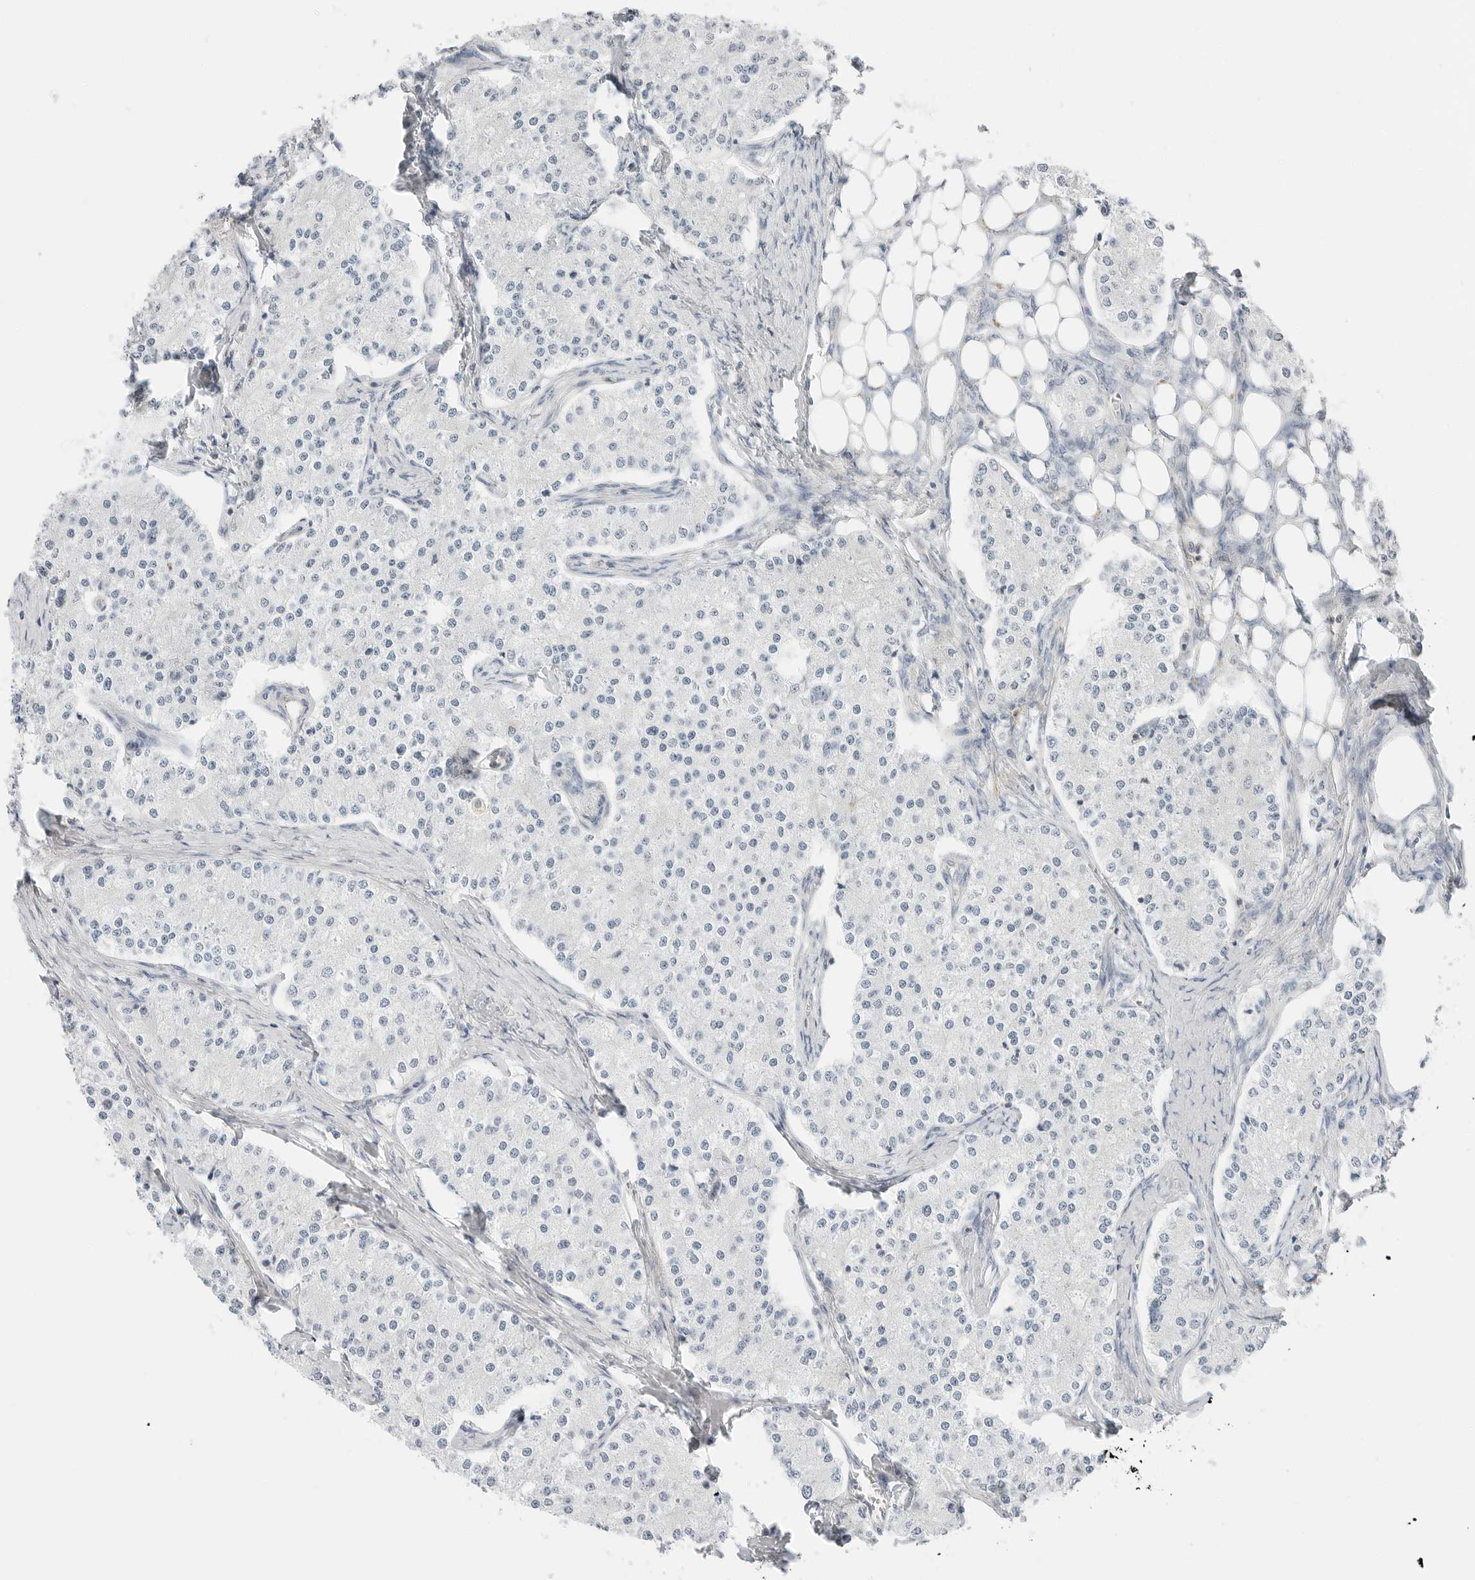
{"staining": {"intensity": "negative", "quantity": "none", "location": "none"}, "tissue": "carcinoid", "cell_type": "Tumor cells", "image_type": "cancer", "snomed": [{"axis": "morphology", "description": "Carcinoid, malignant, NOS"}, {"axis": "topography", "description": "Colon"}], "caption": "Carcinoid stained for a protein using immunohistochemistry shows no staining tumor cells.", "gene": "IQCC", "patient": {"sex": "female", "age": 52}}